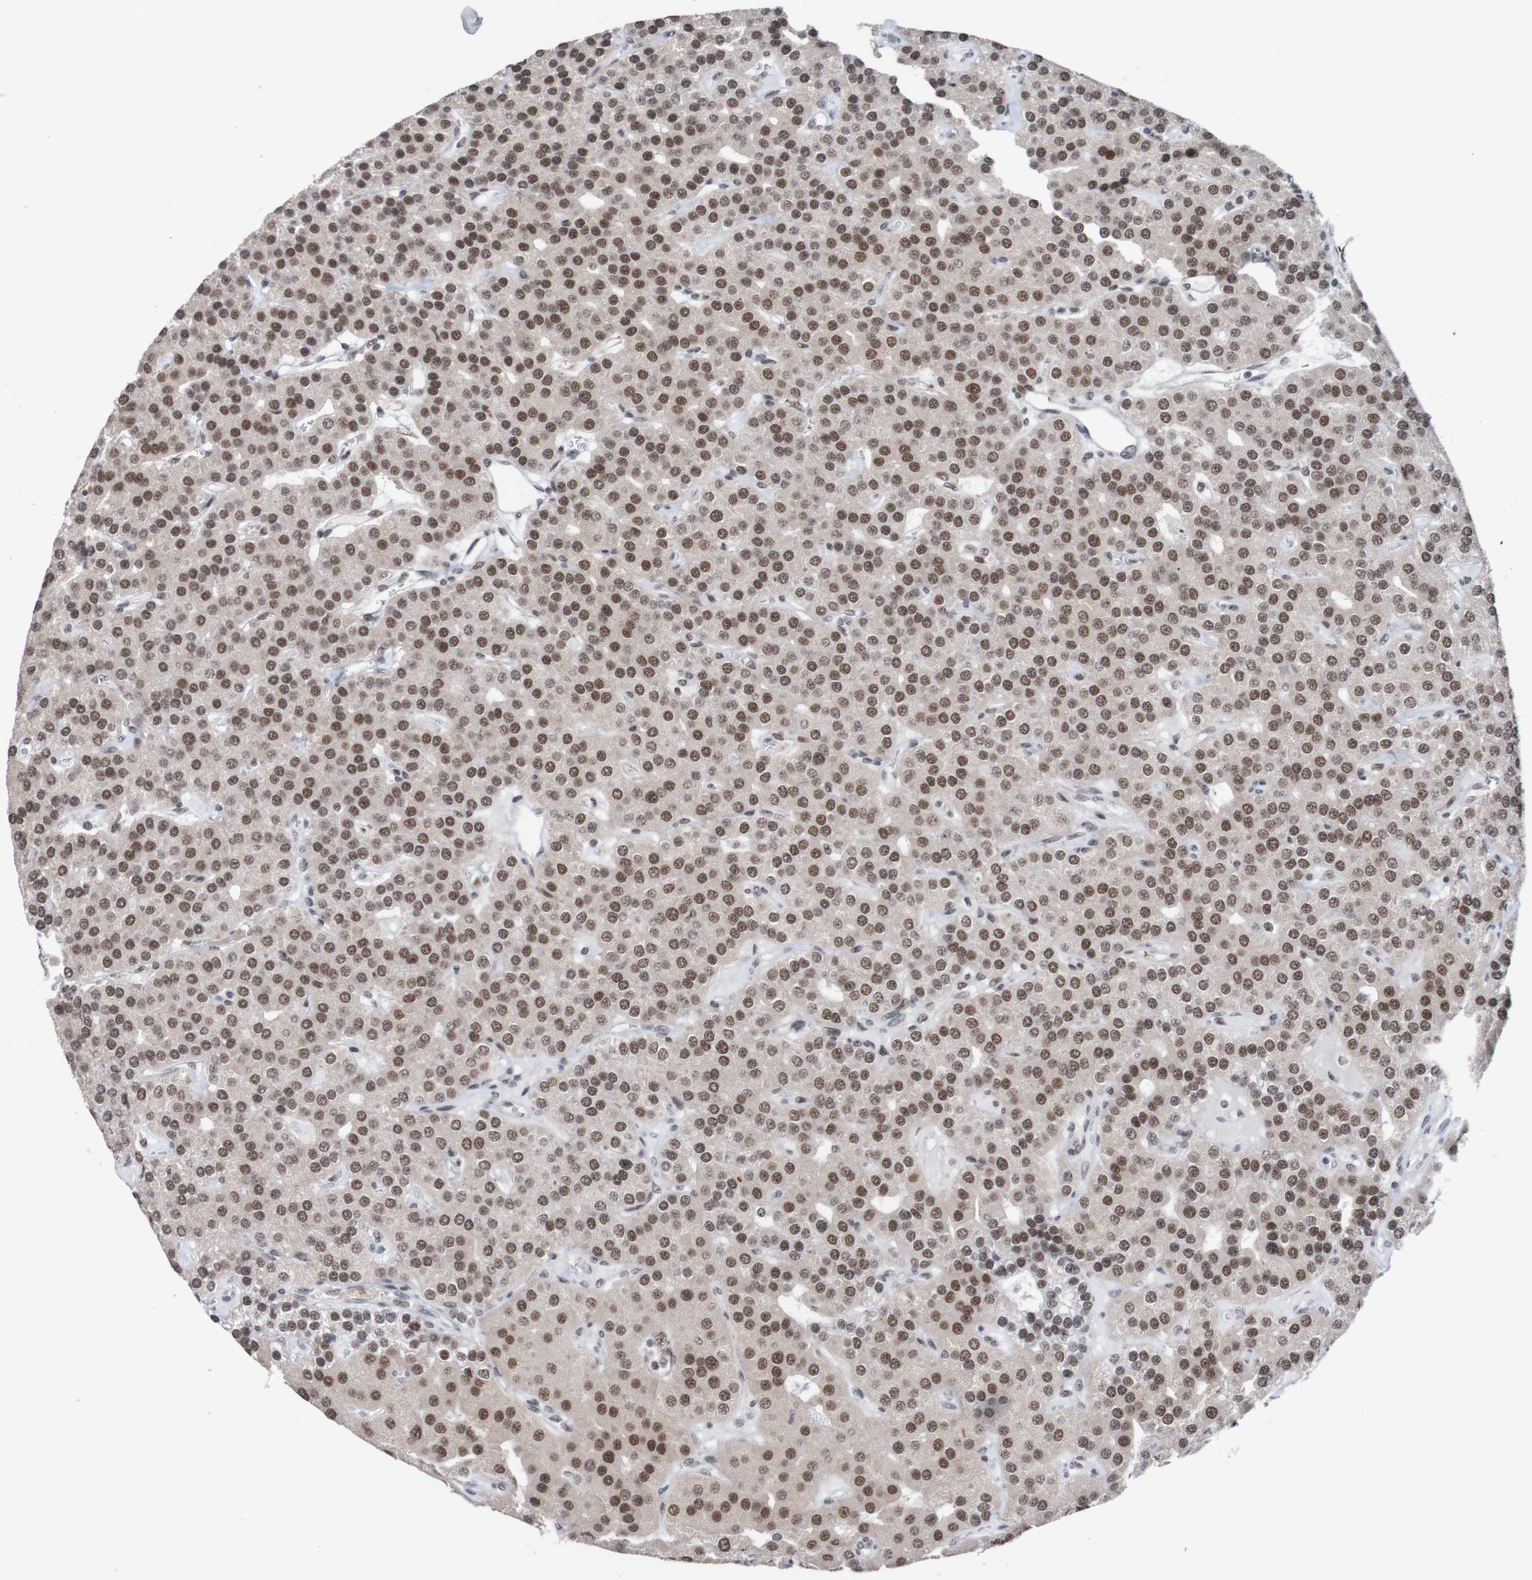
{"staining": {"intensity": "strong", "quantity": ">75%", "location": "nuclear"}, "tissue": "parathyroid gland", "cell_type": "Glandular cells", "image_type": "normal", "snomed": [{"axis": "morphology", "description": "Normal tissue, NOS"}, {"axis": "morphology", "description": "Adenoma, NOS"}, {"axis": "topography", "description": "Parathyroid gland"}], "caption": "IHC photomicrograph of unremarkable parathyroid gland: parathyroid gland stained using immunohistochemistry exhibits high levels of strong protein expression localized specifically in the nuclear of glandular cells, appearing as a nuclear brown color.", "gene": "CDC5L", "patient": {"sex": "female", "age": 86}}